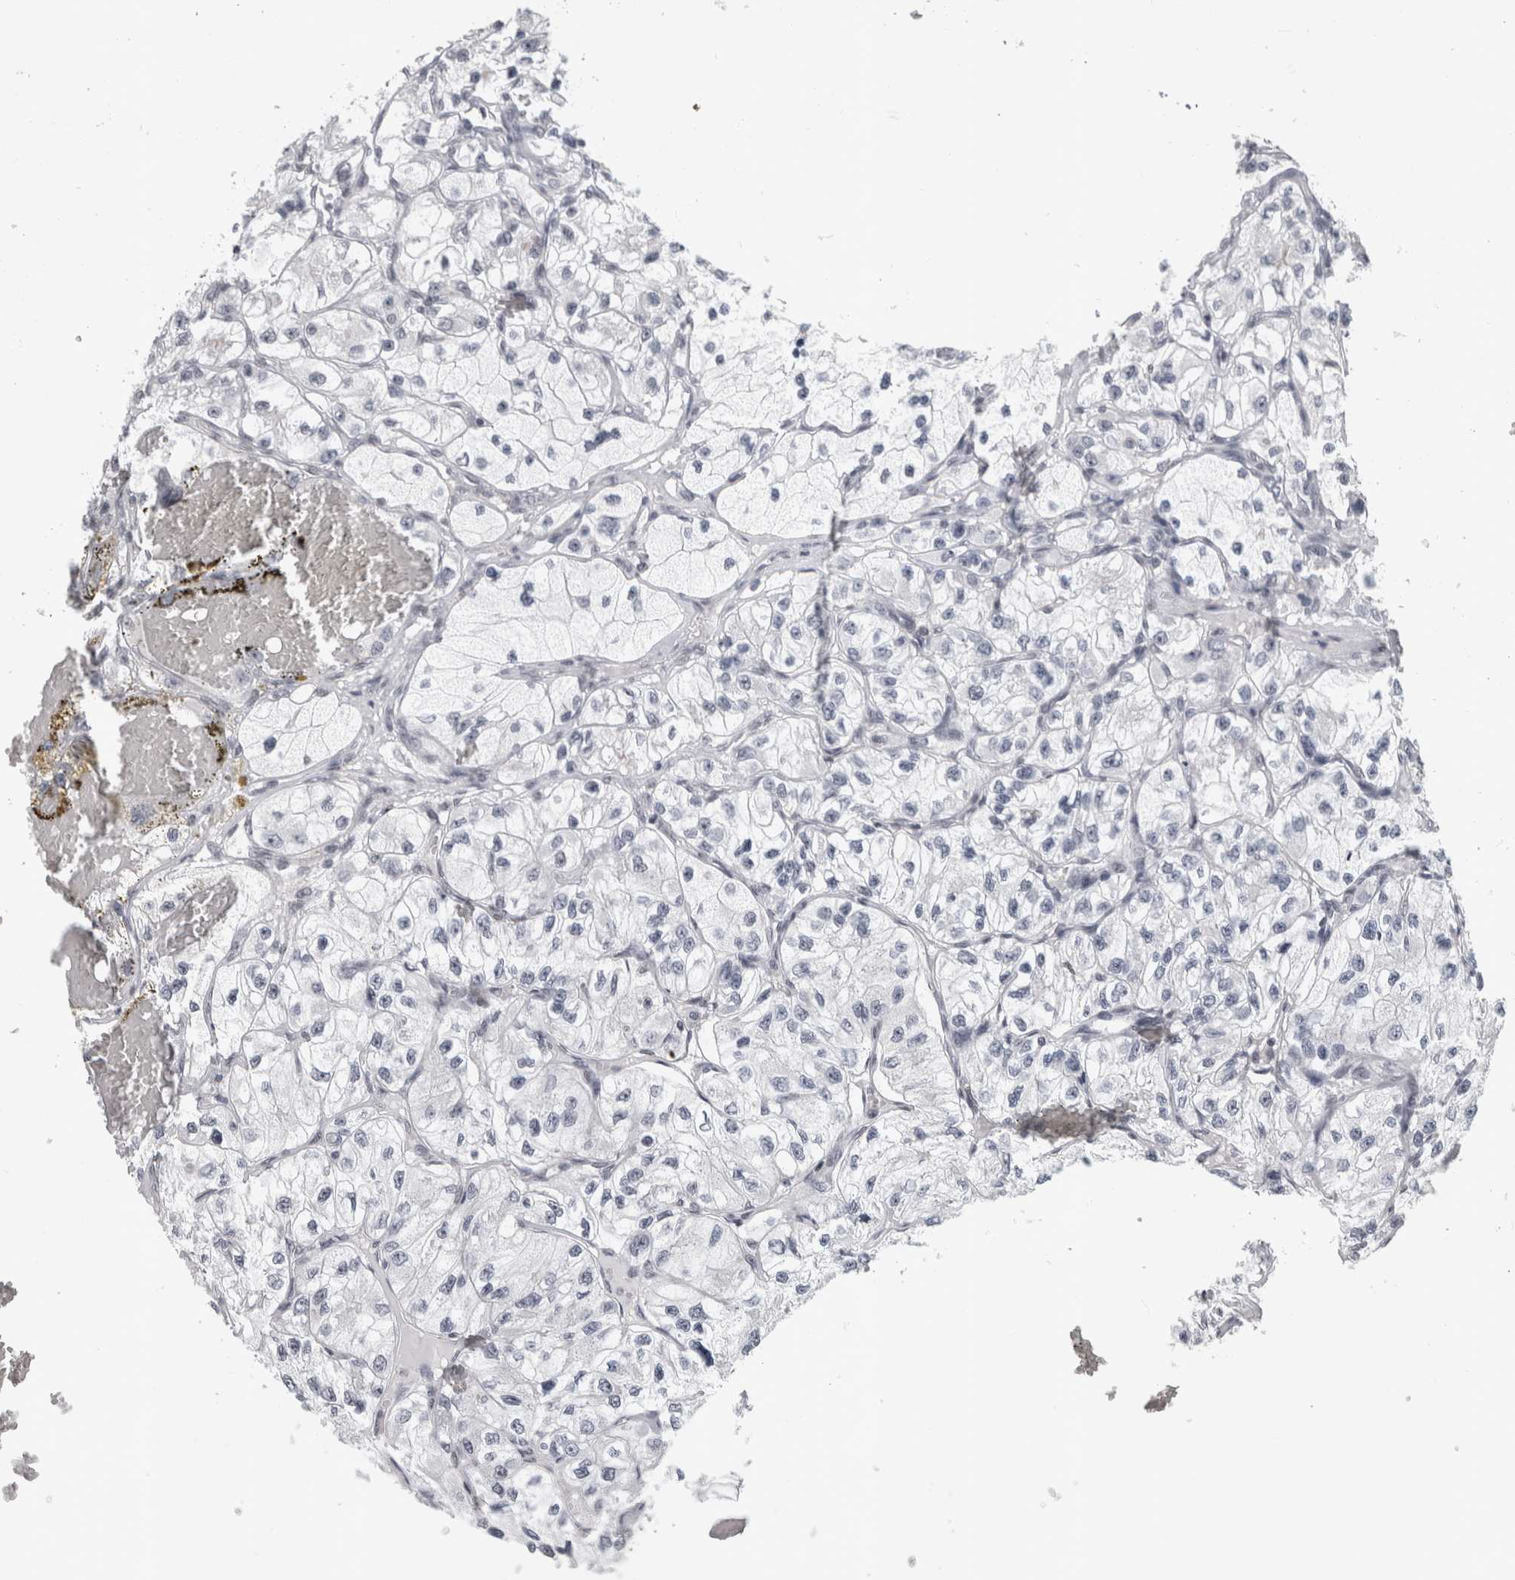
{"staining": {"intensity": "negative", "quantity": "none", "location": "none"}, "tissue": "renal cancer", "cell_type": "Tumor cells", "image_type": "cancer", "snomed": [{"axis": "morphology", "description": "Adenocarcinoma, NOS"}, {"axis": "topography", "description": "Kidney"}], "caption": "DAB immunohistochemical staining of renal cancer reveals no significant expression in tumor cells.", "gene": "ARID4B", "patient": {"sex": "female", "age": 57}}